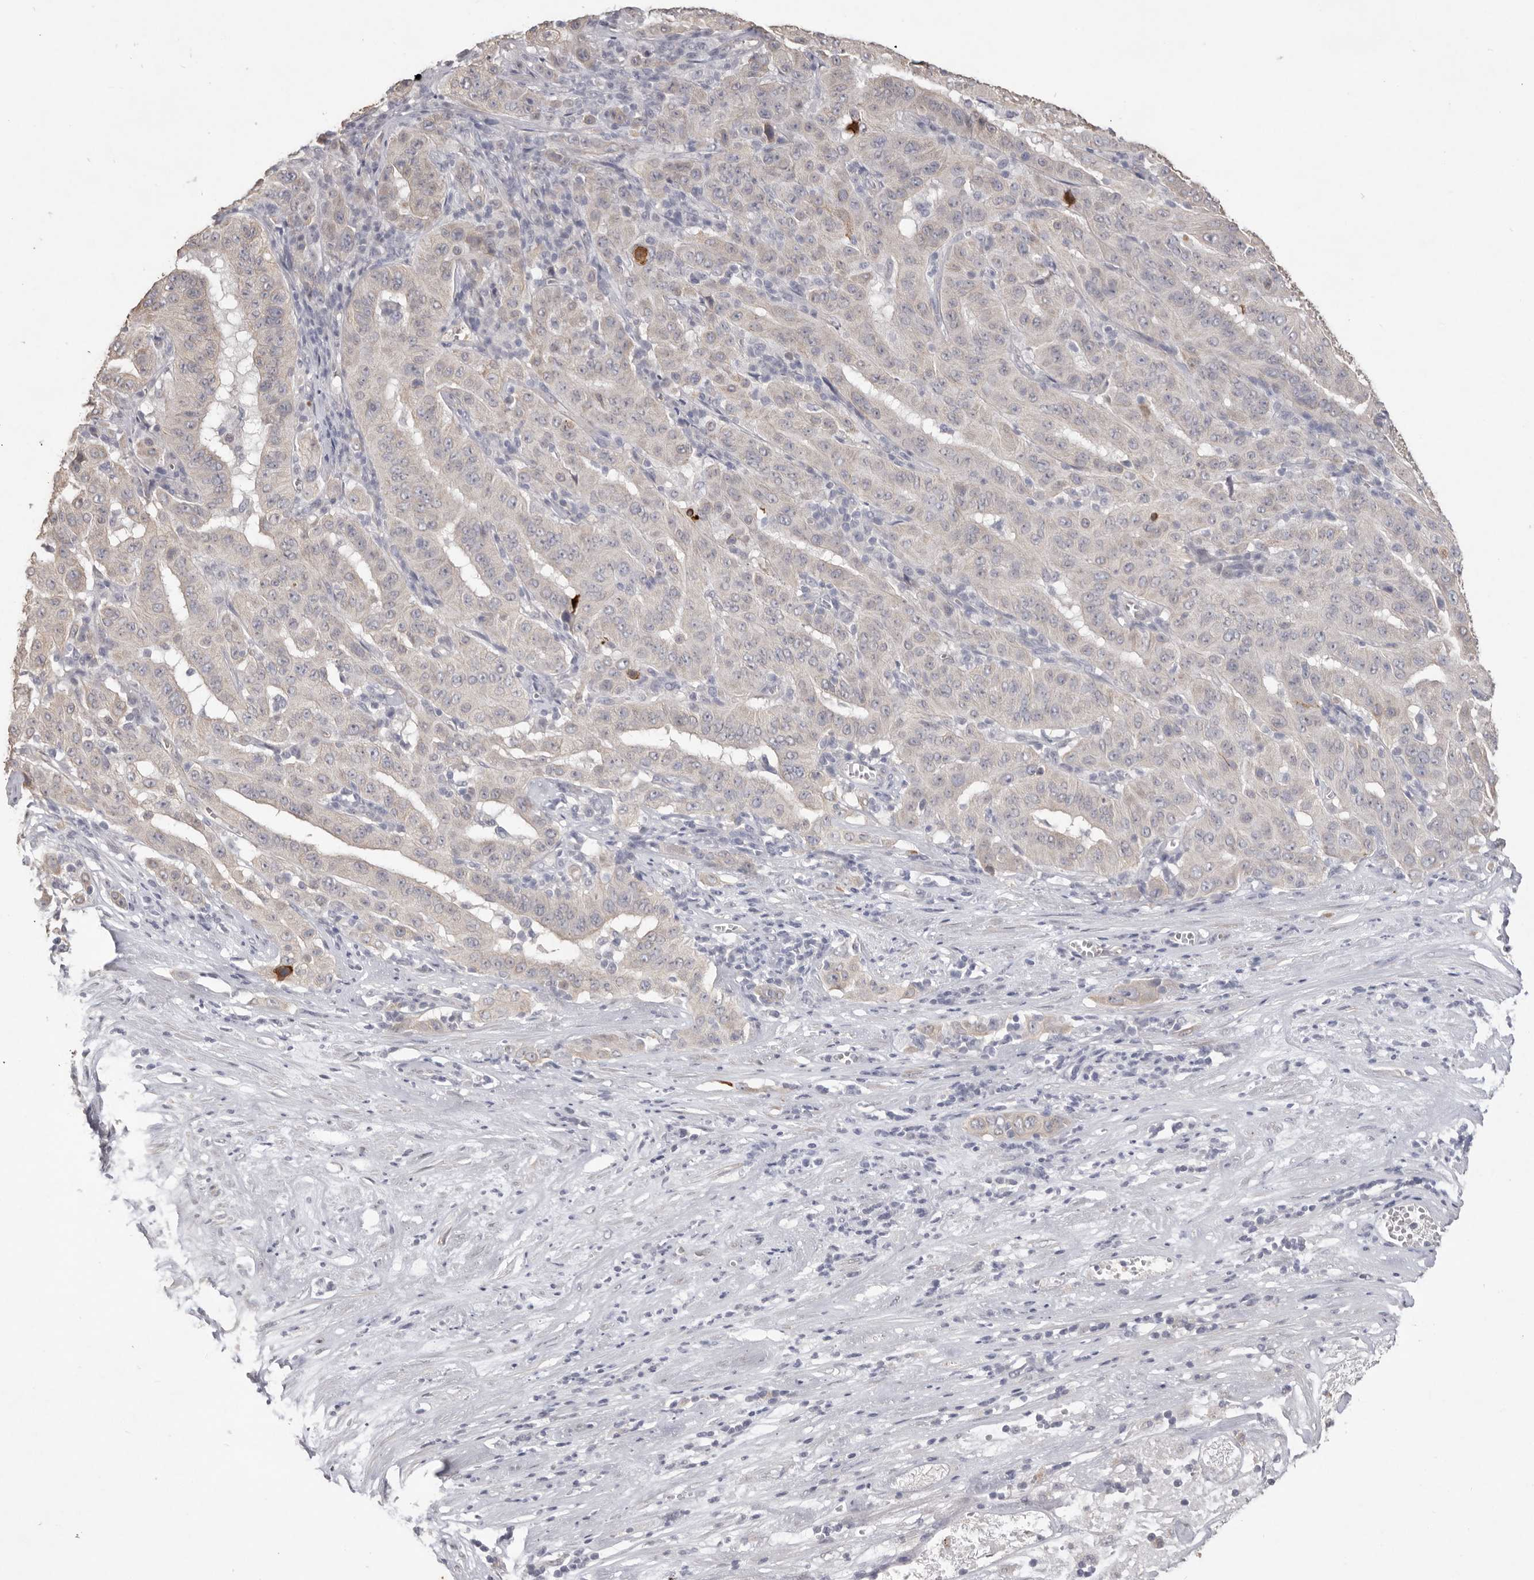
{"staining": {"intensity": "negative", "quantity": "none", "location": "none"}, "tissue": "pancreatic cancer", "cell_type": "Tumor cells", "image_type": "cancer", "snomed": [{"axis": "morphology", "description": "Adenocarcinoma, NOS"}, {"axis": "topography", "description": "Pancreas"}], "caption": "DAB immunohistochemical staining of pancreatic adenocarcinoma demonstrates no significant staining in tumor cells.", "gene": "ZYG11B", "patient": {"sex": "male", "age": 63}}